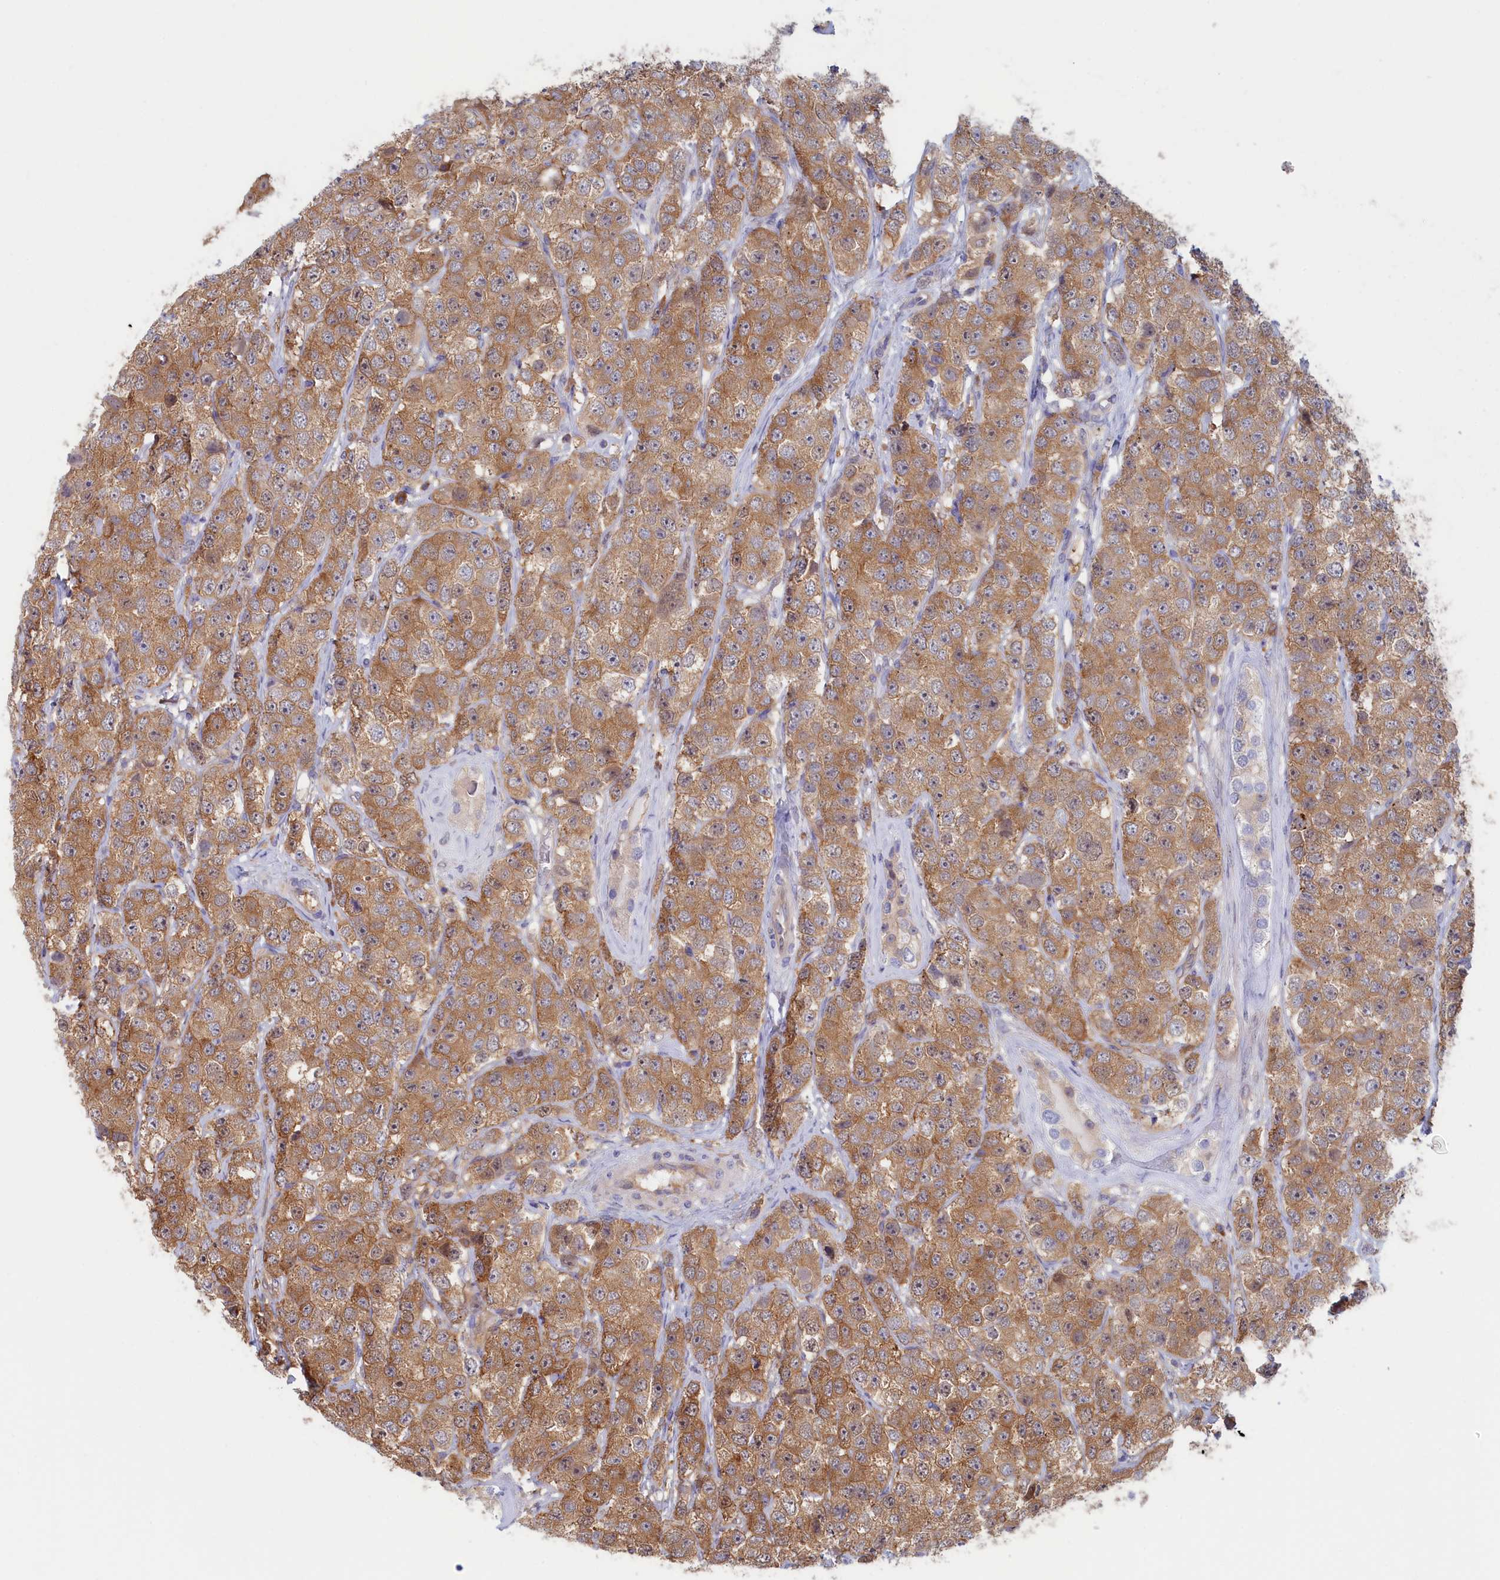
{"staining": {"intensity": "moderate", "quantity": ">75%", "location": "cytoplasmic/membranous"}, "tissue": "testis cancer", "cell_type": "Tumor cells", "image_type": "cancer", "snomed": [{"axis": "morphology", "description": "Seminoma, NOS"}, {"axis": "topography", "description": "Testis"}], "caption": "Testis cancer stained with a brown dye exhibits moderate cytoplasmic/membranous positive staining in about >75% of tumor cells.", "gene": "SYNDIG1L", "patient": {"sex": "male", "age": 28}}